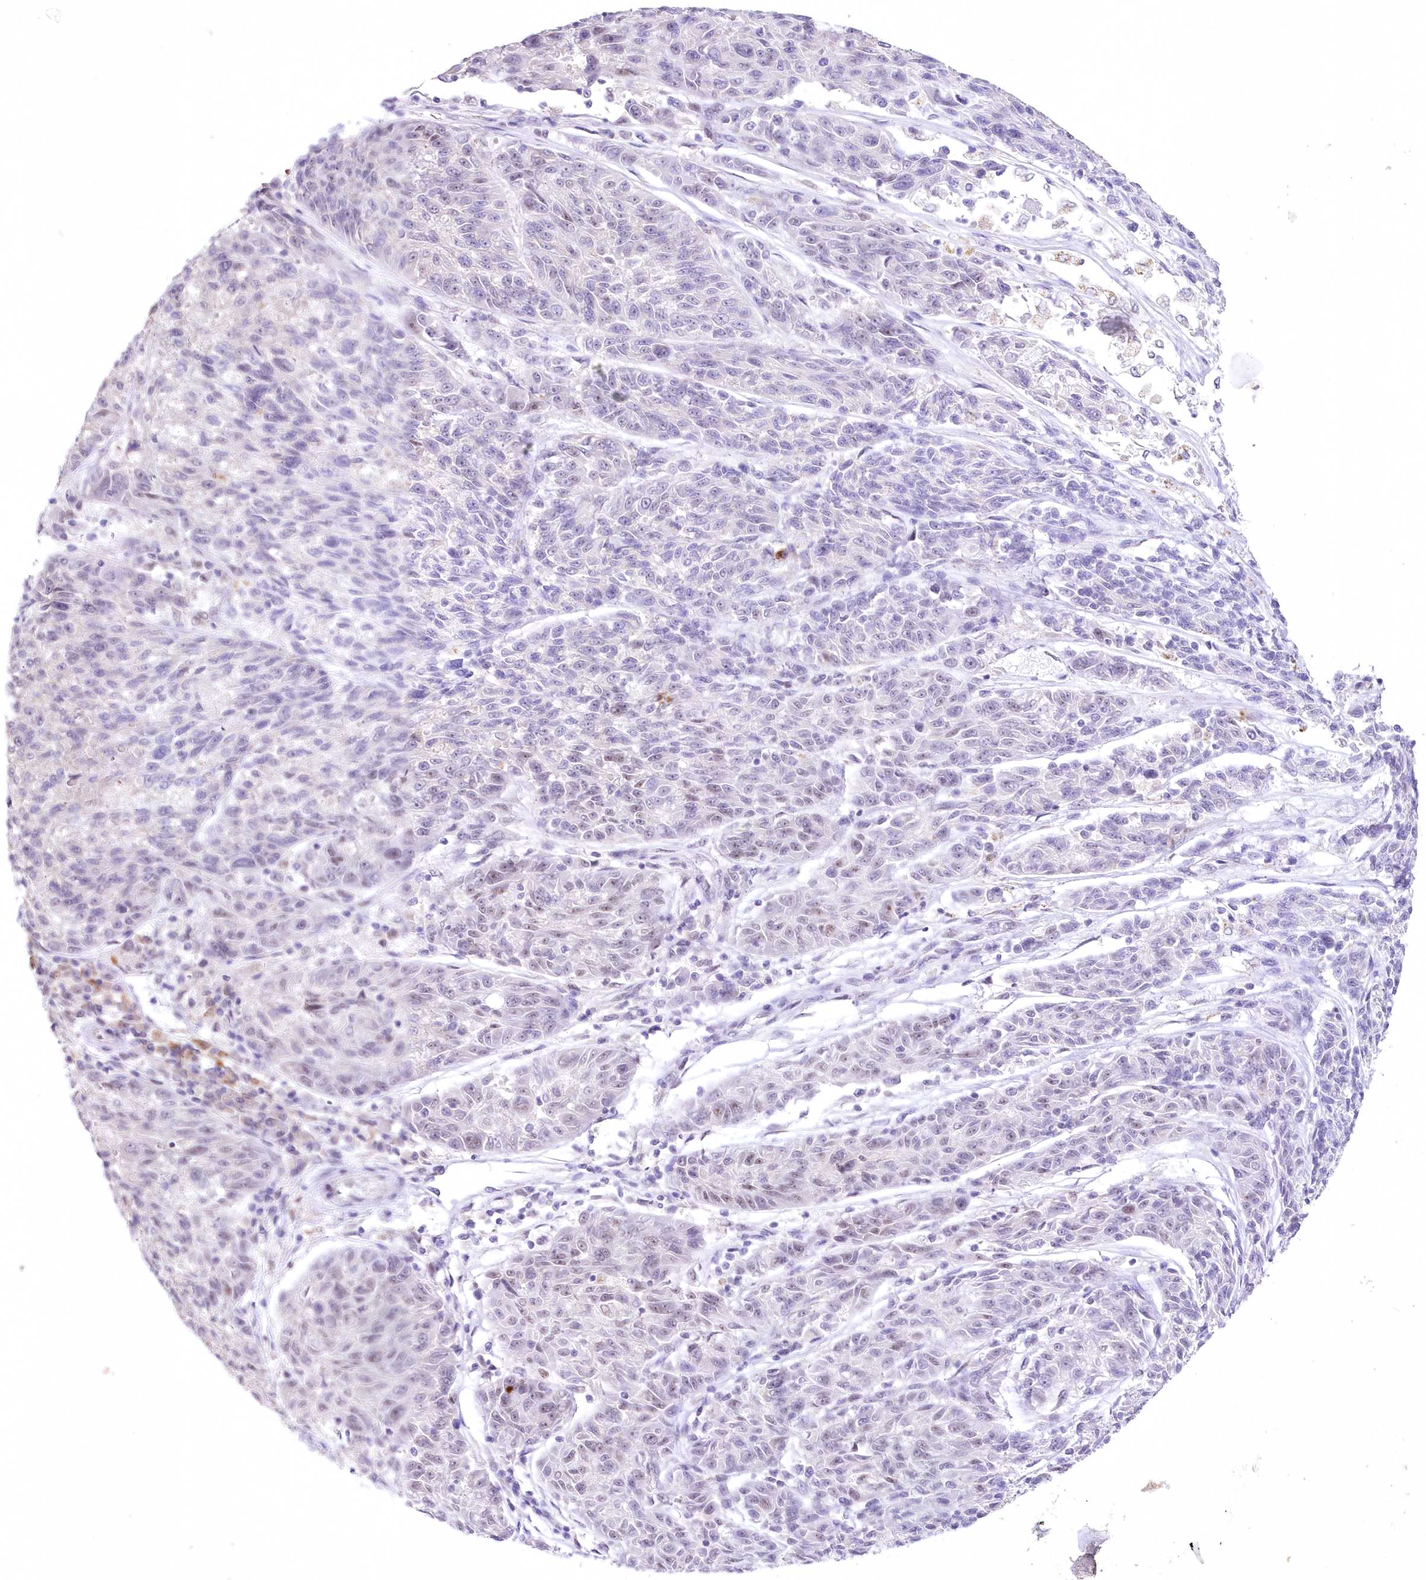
{"staining": {"intensity": "weak", "quantity": "<25%", "location": "nuclear"}, "tissue": "melanoma", "cell_type": "Tumor cells", "image_type": "cancer", "snomed": [{"axis": "morphology", "description": "Malignant melanoma, NOS"}, {"axis": "topography", "description": "Skin"}], "caption": "Immunohistochemical staining of malignant melanoma displays no significant expression in tumor cells. (DAB (3,3'-diaminobenzidine) immunohistochemistry with hematoxylin counter stain).", "gene": "RBM27", "patient": {"sex": "male", "age": 53}}